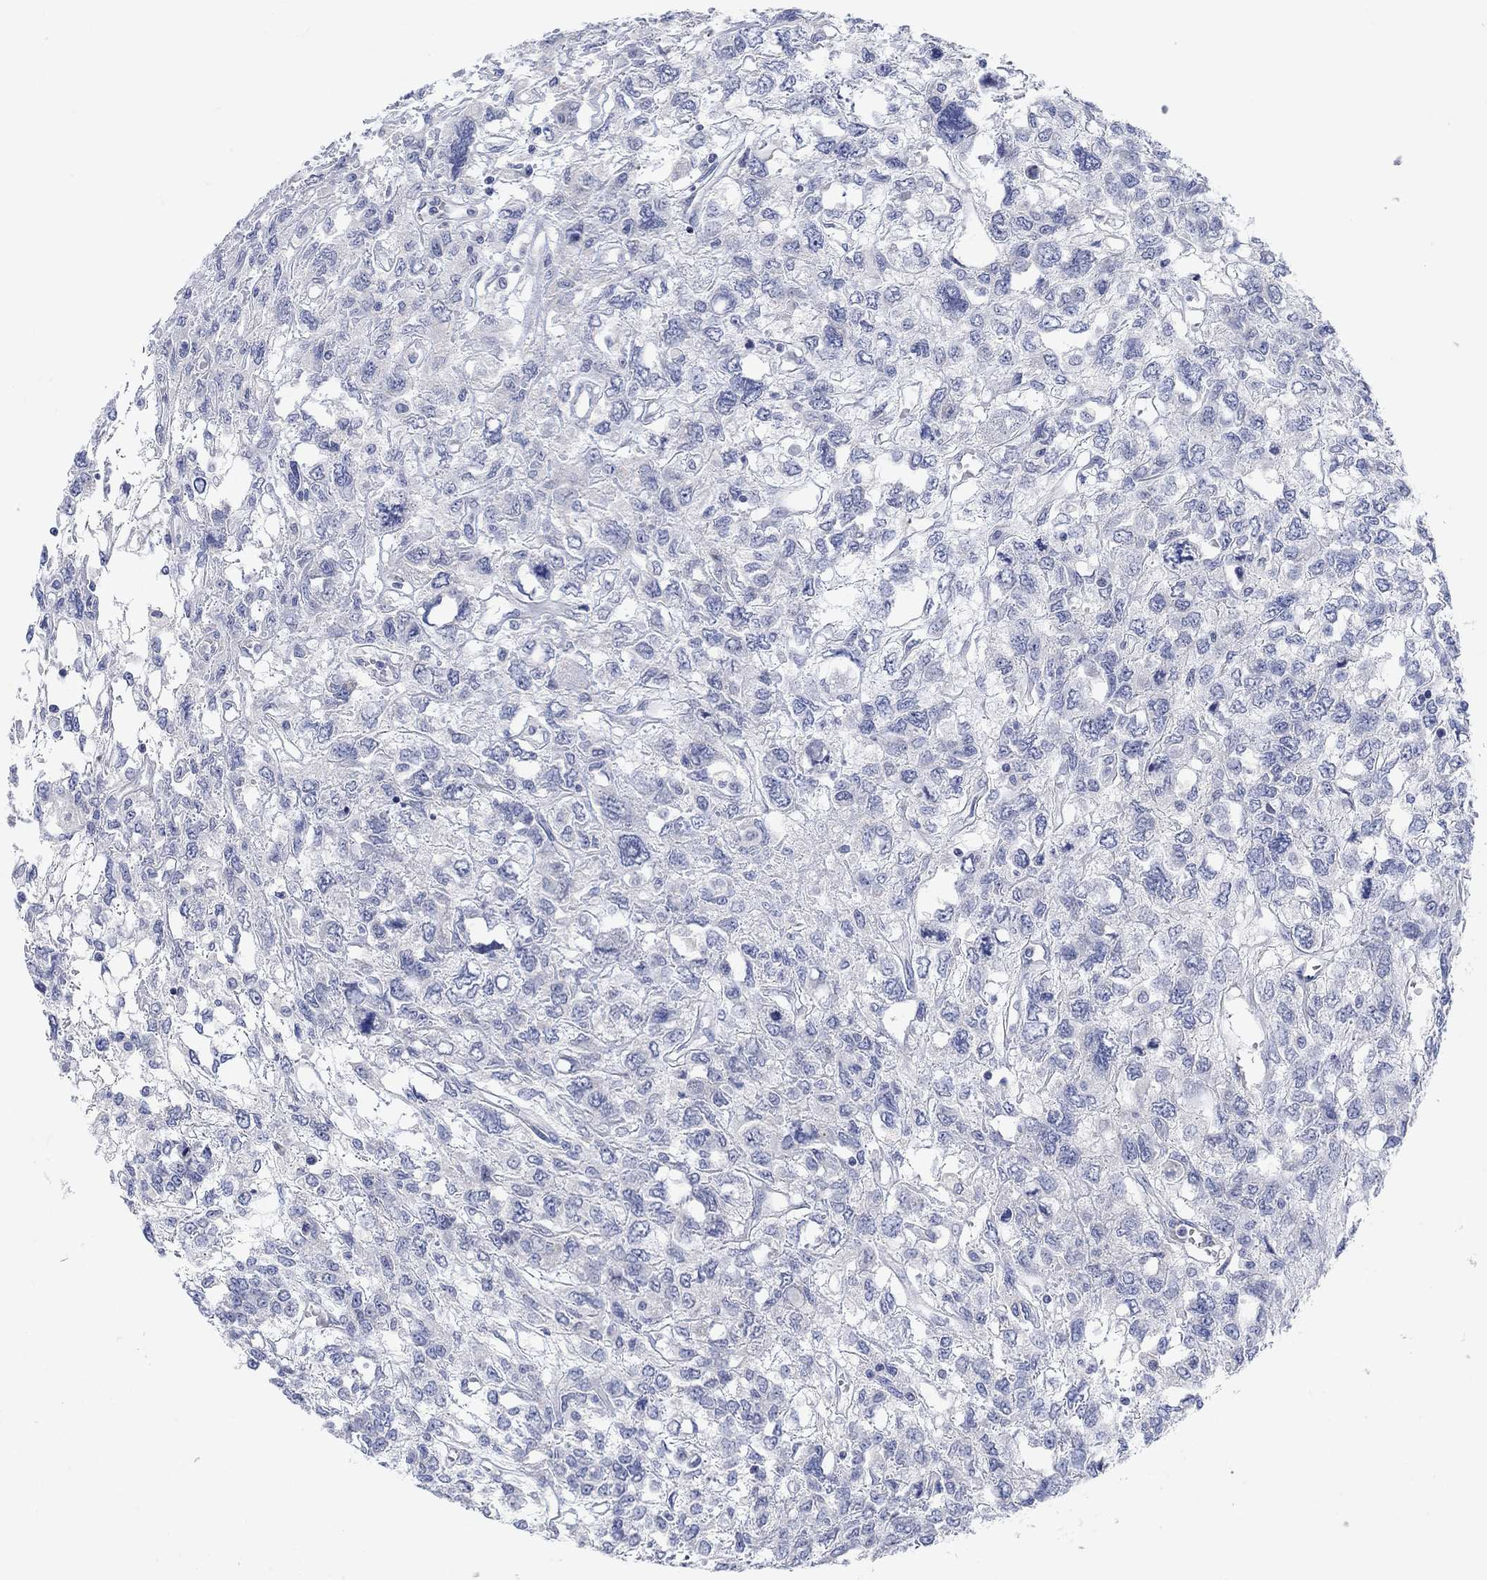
{"staining": {"intensity": "negative", "quantity": "none", "location": "none"}, "tissue": "testis cancer", "cell_type": "Tumor cells", "image_type": "cancer", "snomed": [{"axis": "morphology", "description": "Seminoma, NOS"}, {"axis": "topography", "description": "Testis"}], "caption": "The photomicrograph demonstrates no significant expression in tumor cells of testis cancer (seminoma).", "gene": "ATP6V1E2", "patient": {"sex": "male", "age": 52}}